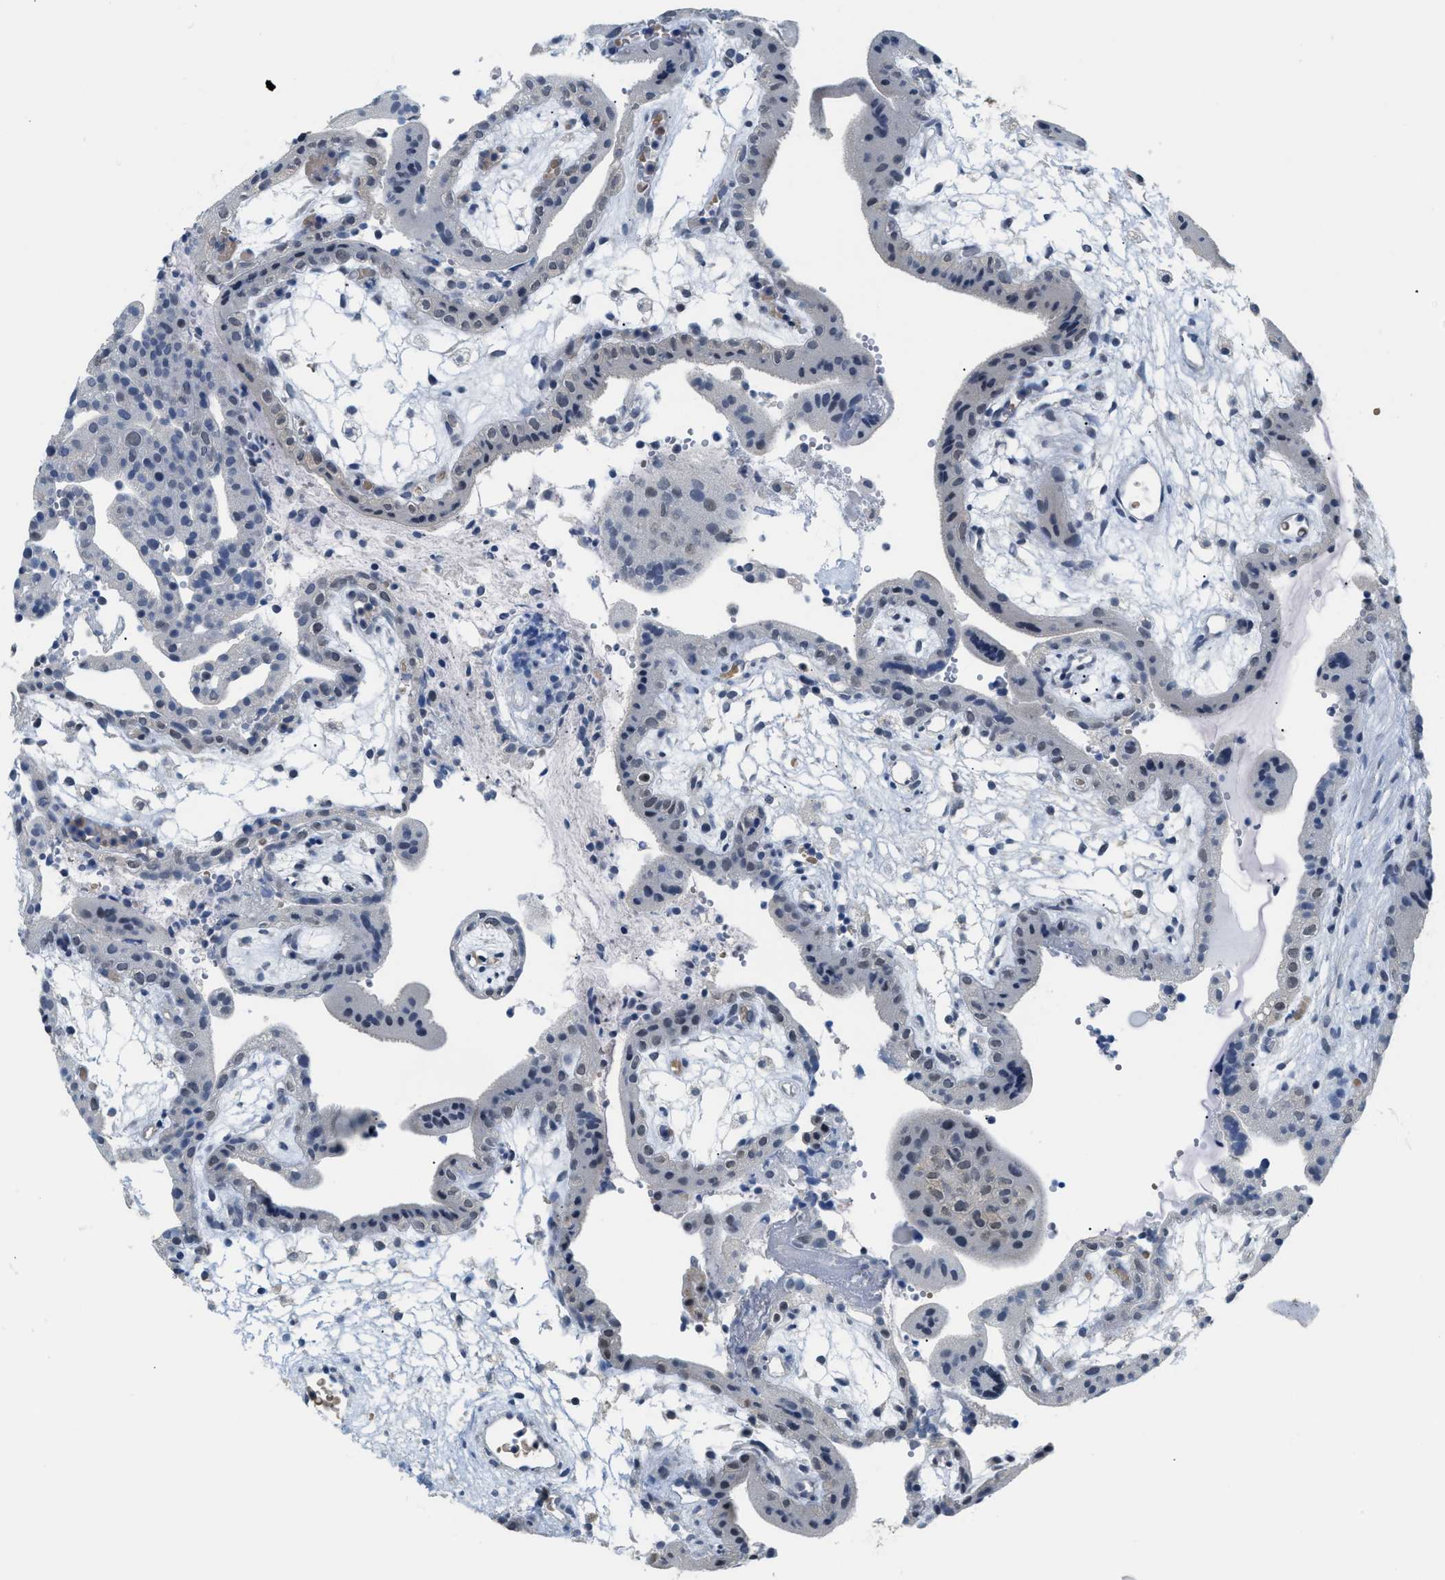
{"staining": {"intensity": "weak", "quantity": "<25%", "location": "nuclear"}, "tissue": "placenta", "cell_type": "Trophoblastic cells", "image_type": "normal", "snomed": [{"axis": "morphology", "description": "Normal tissue, NOS"}, {"axis": "topography", "description": "Placenta"}], "caption": "Trophoblastic cells show no significant positivity in unremarkable placenta. (IHC, brightfield microscopy, high magnification).", "gene": "PSAT1", "patient": {"sex": "female", "age": 18}}